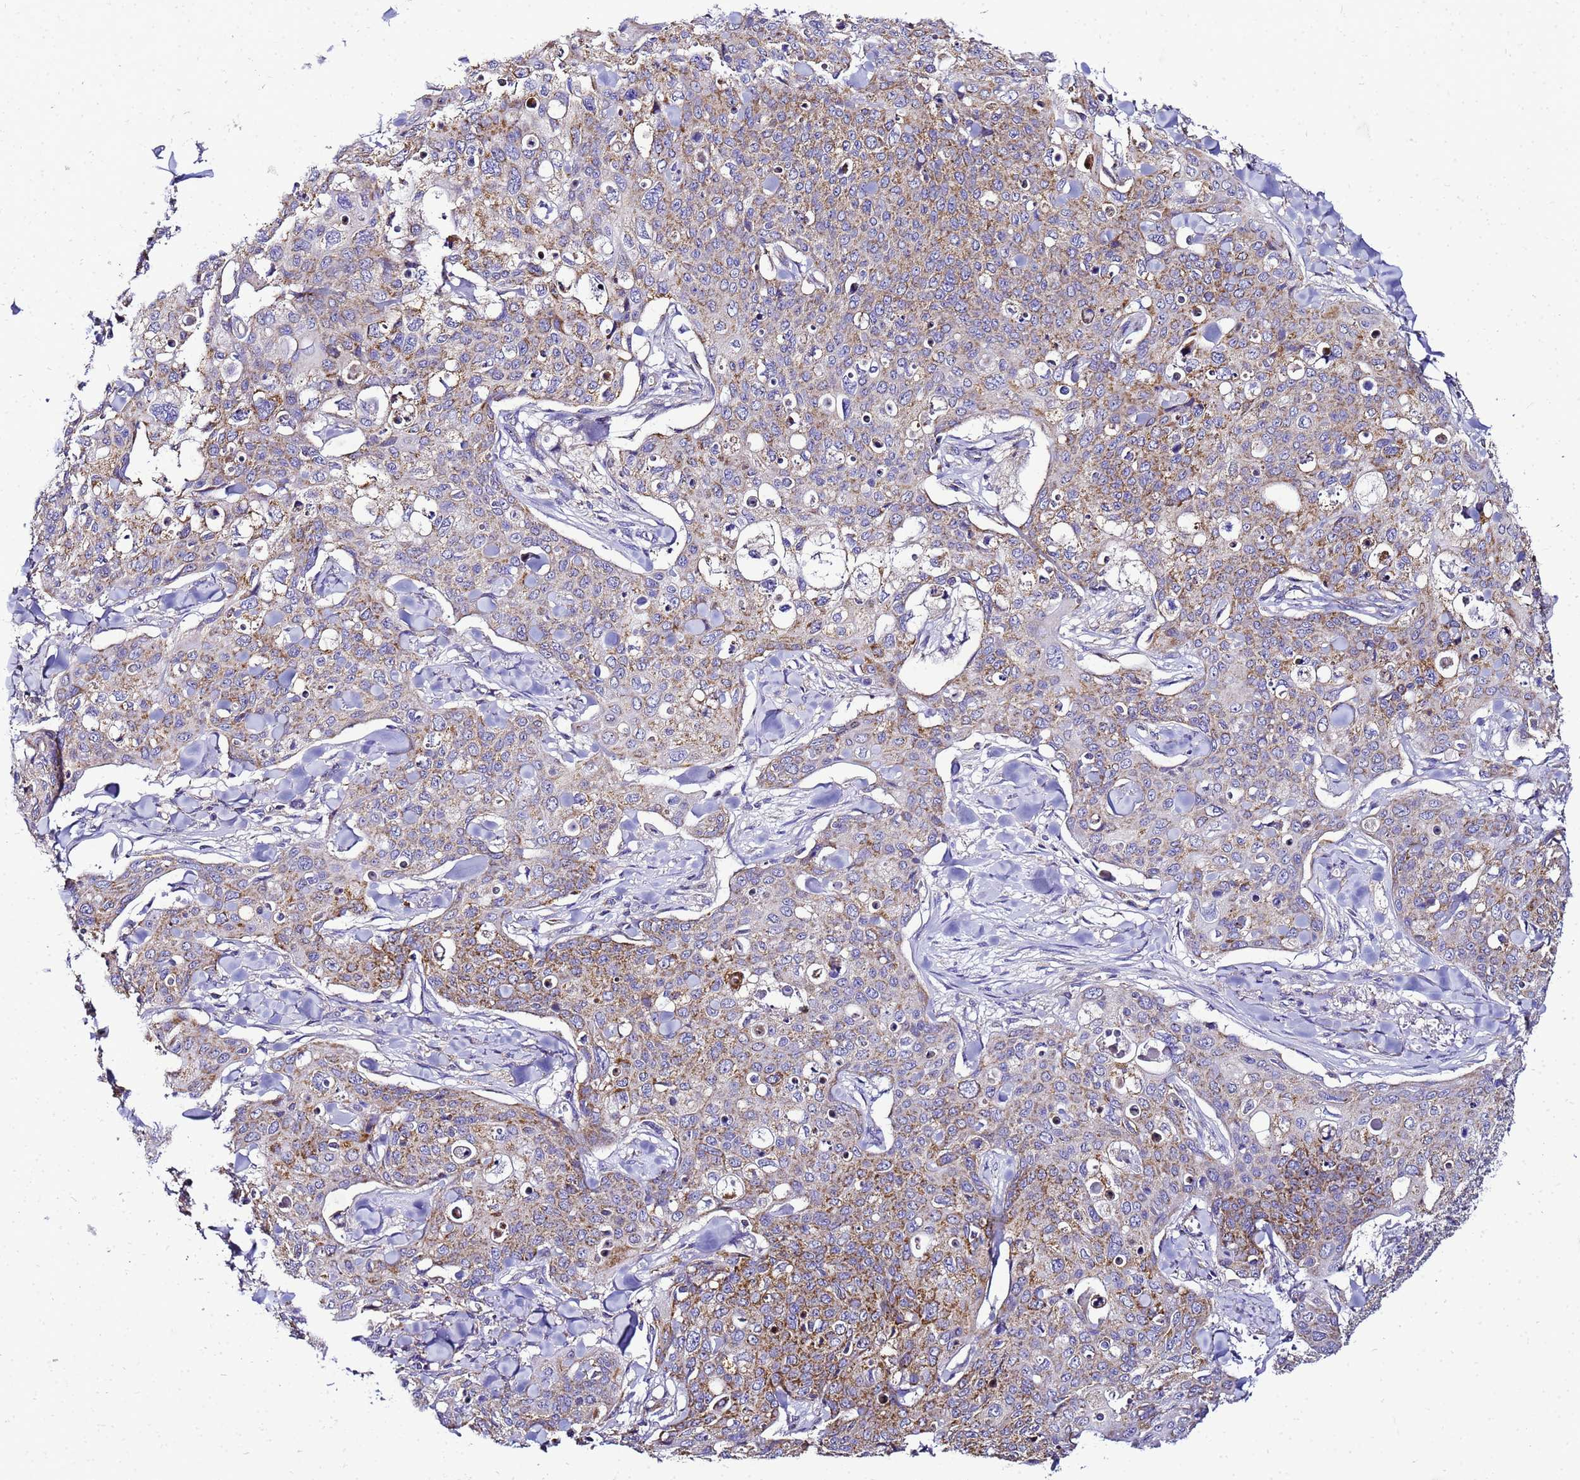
{"staining": {"intensity": "moderate", "quantity": "25%-75%", "location": "cytoplasmic/membranous"}, "tissue": "skin cancer", "cell_type": "Tumor cells", "image_type": "cancer", "snomed": [{"axis": "morphology", "description": "Squamous cell carcinoma, NOS"}, {"axis": "topography", "description": "Skin"}, {"axis": "topography", "description": "Vulva"}], "caption": "This image displays immunohistochemistry (IHC) staining of skin cancer, with medium moderate cytoplasmic/membranous staining in approximately 25%-75% of tumor cells.", "gene": "HIGD2A", "patient": {"sex": "female", "age": 85}}